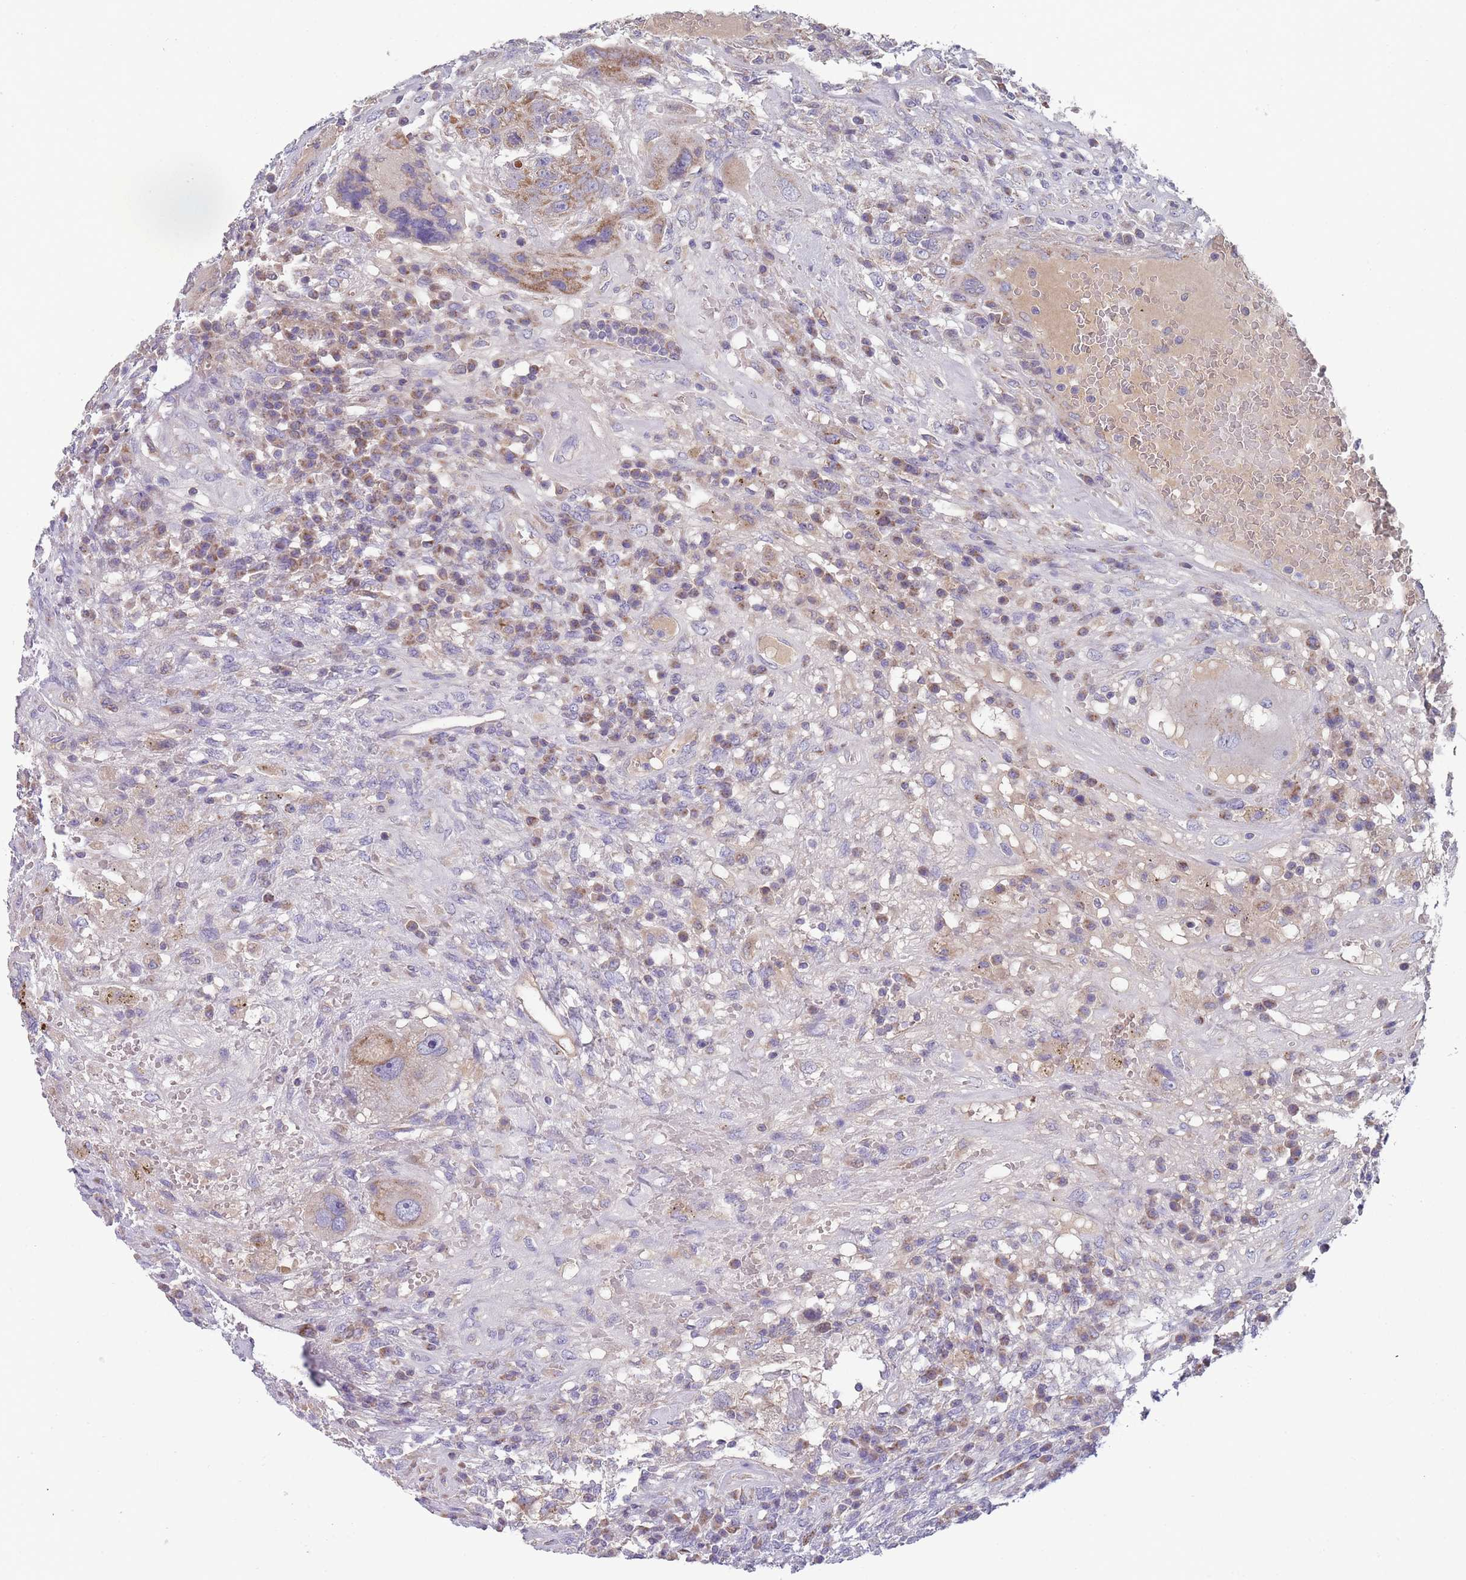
{"staining": {"intensity": "moderate", "quantity": ">75%", "location": "cytoplasmic/membranous"}, "tissue": "testis cancer", "cell_type": "Tumor cells", "image_type": "cancer", "snomed": [{"axis": "morphology", "description": "Carcinoma, Embryonal, NOS"}, {"axis": "topography", "description": "Testis"}], "caption": "A brown stain labels moderate cytoplasmic/membranous staining of a protein in human embryonal carcinoma (testis) tumor cells.", "gene": "MRPS14", "patient": {"sex": "male", "age": 26}}